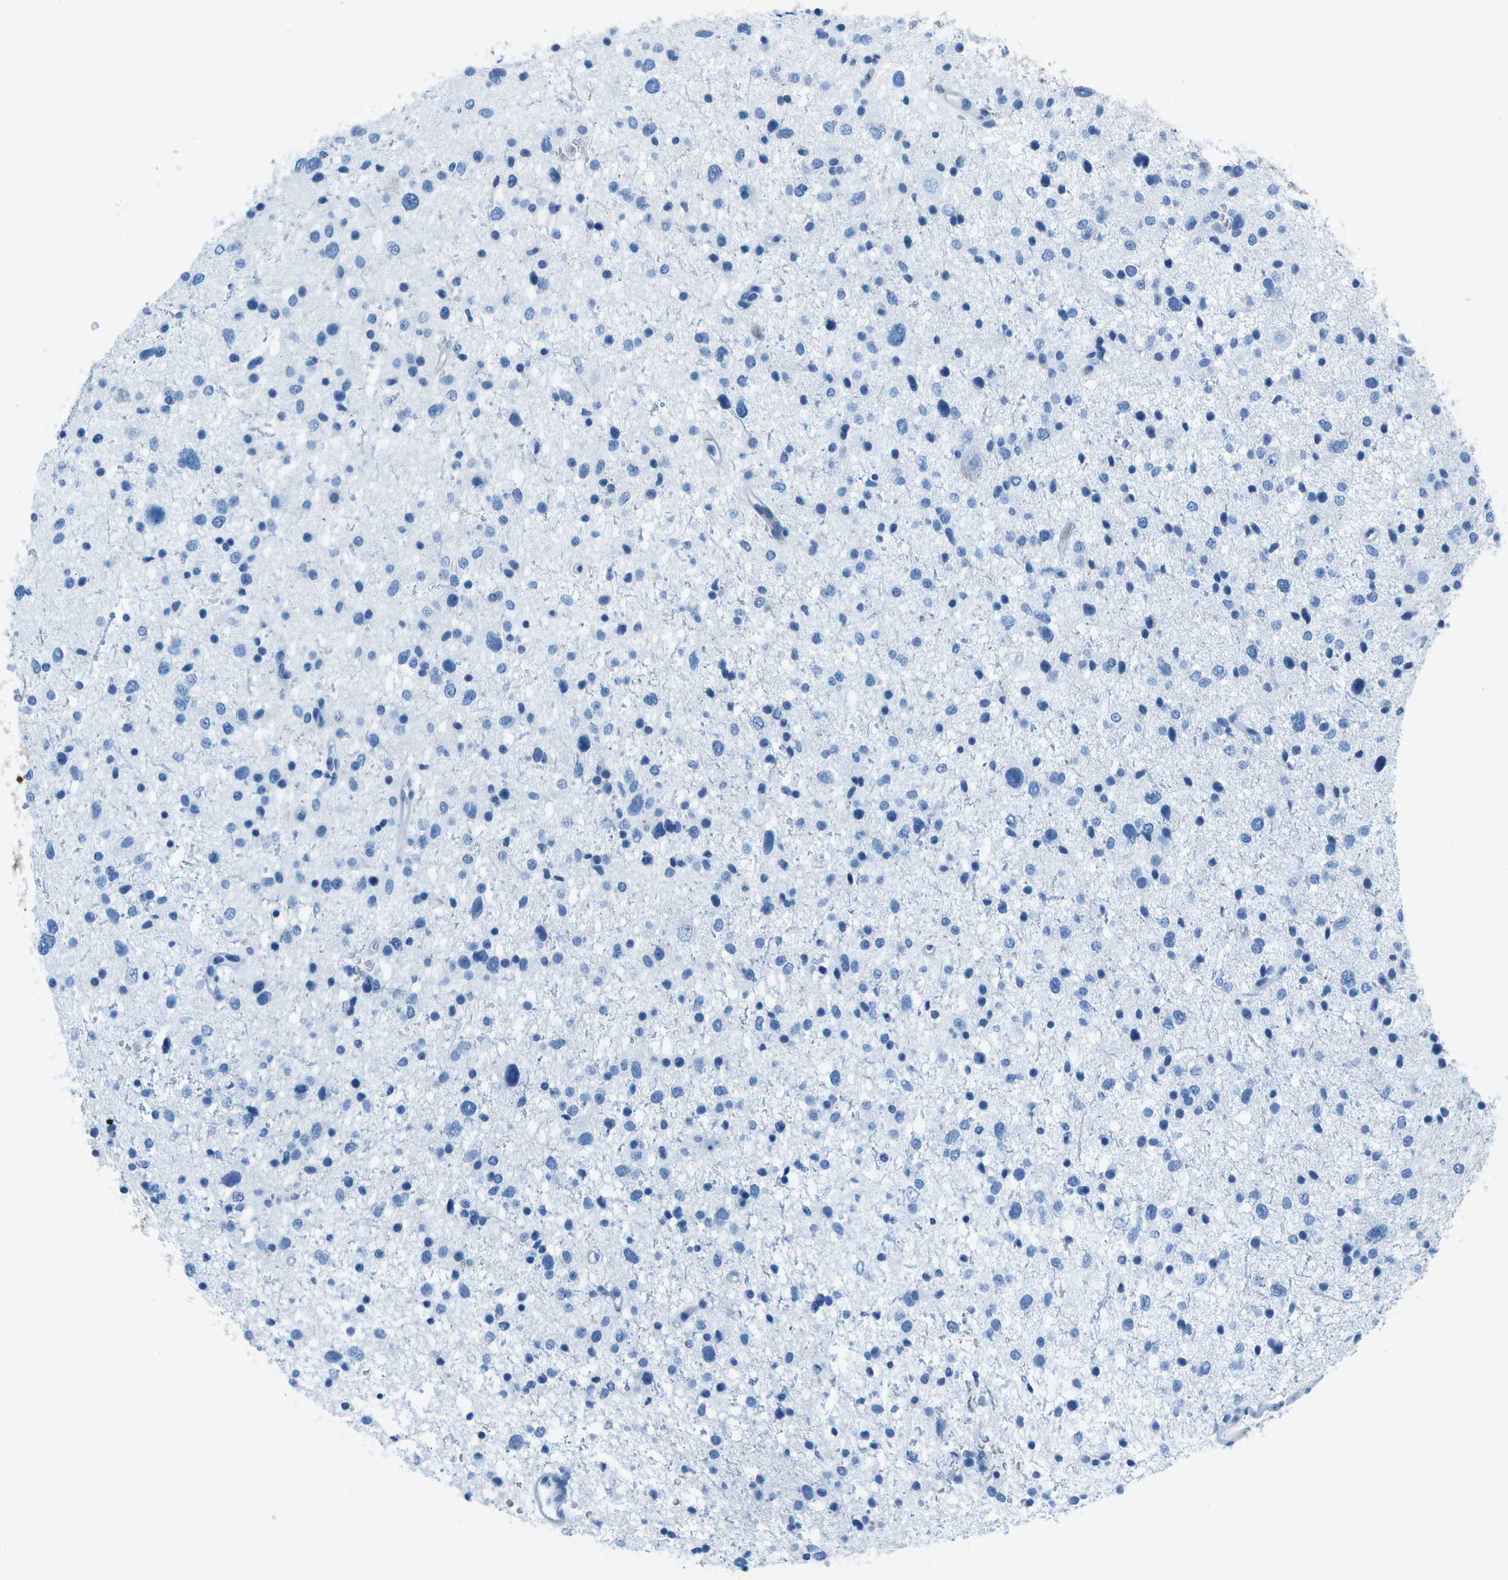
{"staining": {"intensity": "negative", "quantity": "none", "location": "none"}, "tissue": "glioma", "cell_type": "Tumor cells", "image_type": "cancer", "snomed": [{"axis": "morphology", "description": "Glioma, malignant, Low grade"}, {"axis": "topography", "description": "Brain"}], "caption": "Image shows no significant protein positivity in tumor cells of glioma.", "gene": "ASL", "patient": {"sex": "female", "age": 37}}